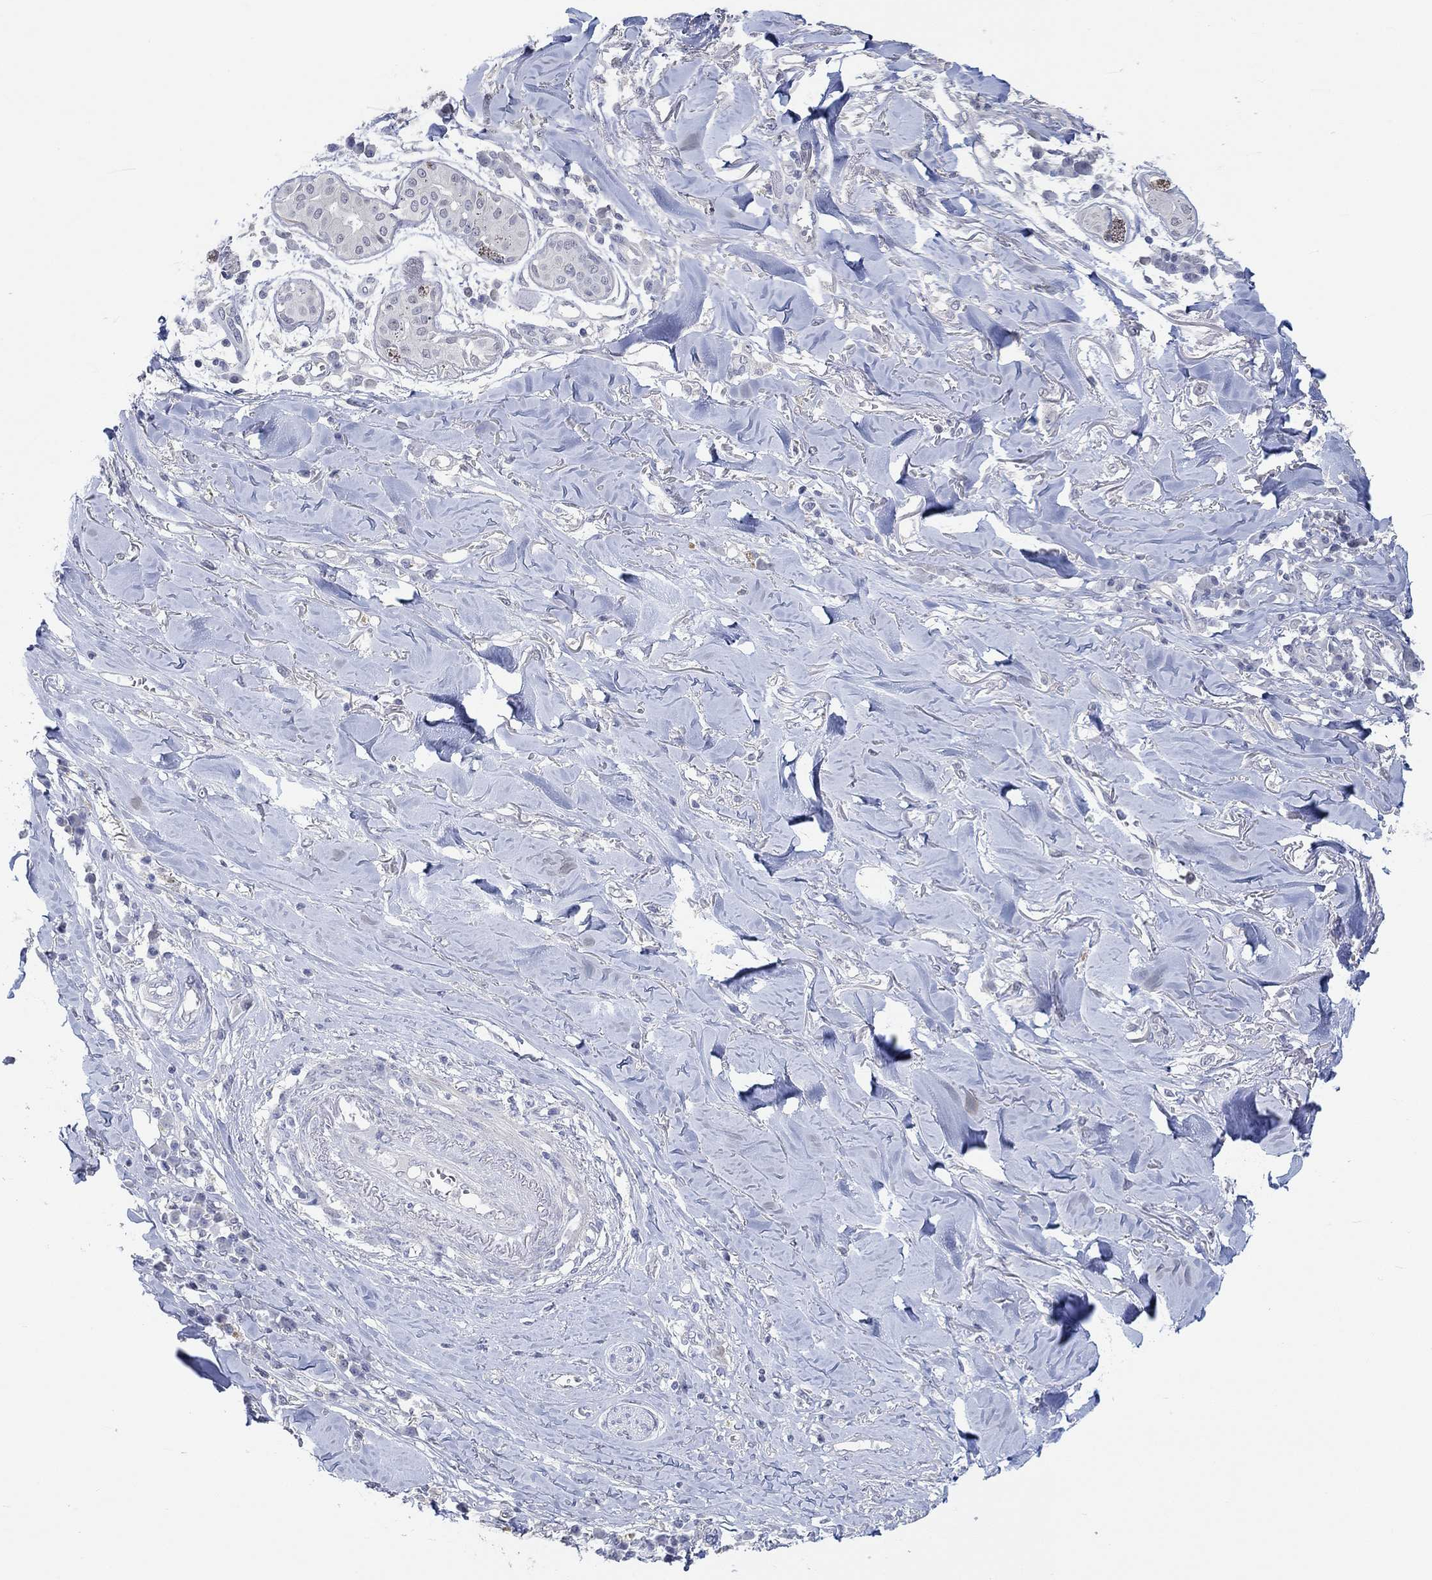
{"staining": {"intensity": "negative", "quantity": "none", "location": "none"}, "tissue": "skin cancer", "cell_type": "Tumor cells", "image_type": "cancer", "snomed": [{"axis": "morphology", "description": "Squamous cell carcinoma, NOS"}, {"axis": "topography", "description": "Skin"}], "caption": "A micrograph of human skin squamous cell carcinoma is negative for staining in tumor cells.", "gene": "PNMA5", "patient": {"sex": "male", "age": 82}}